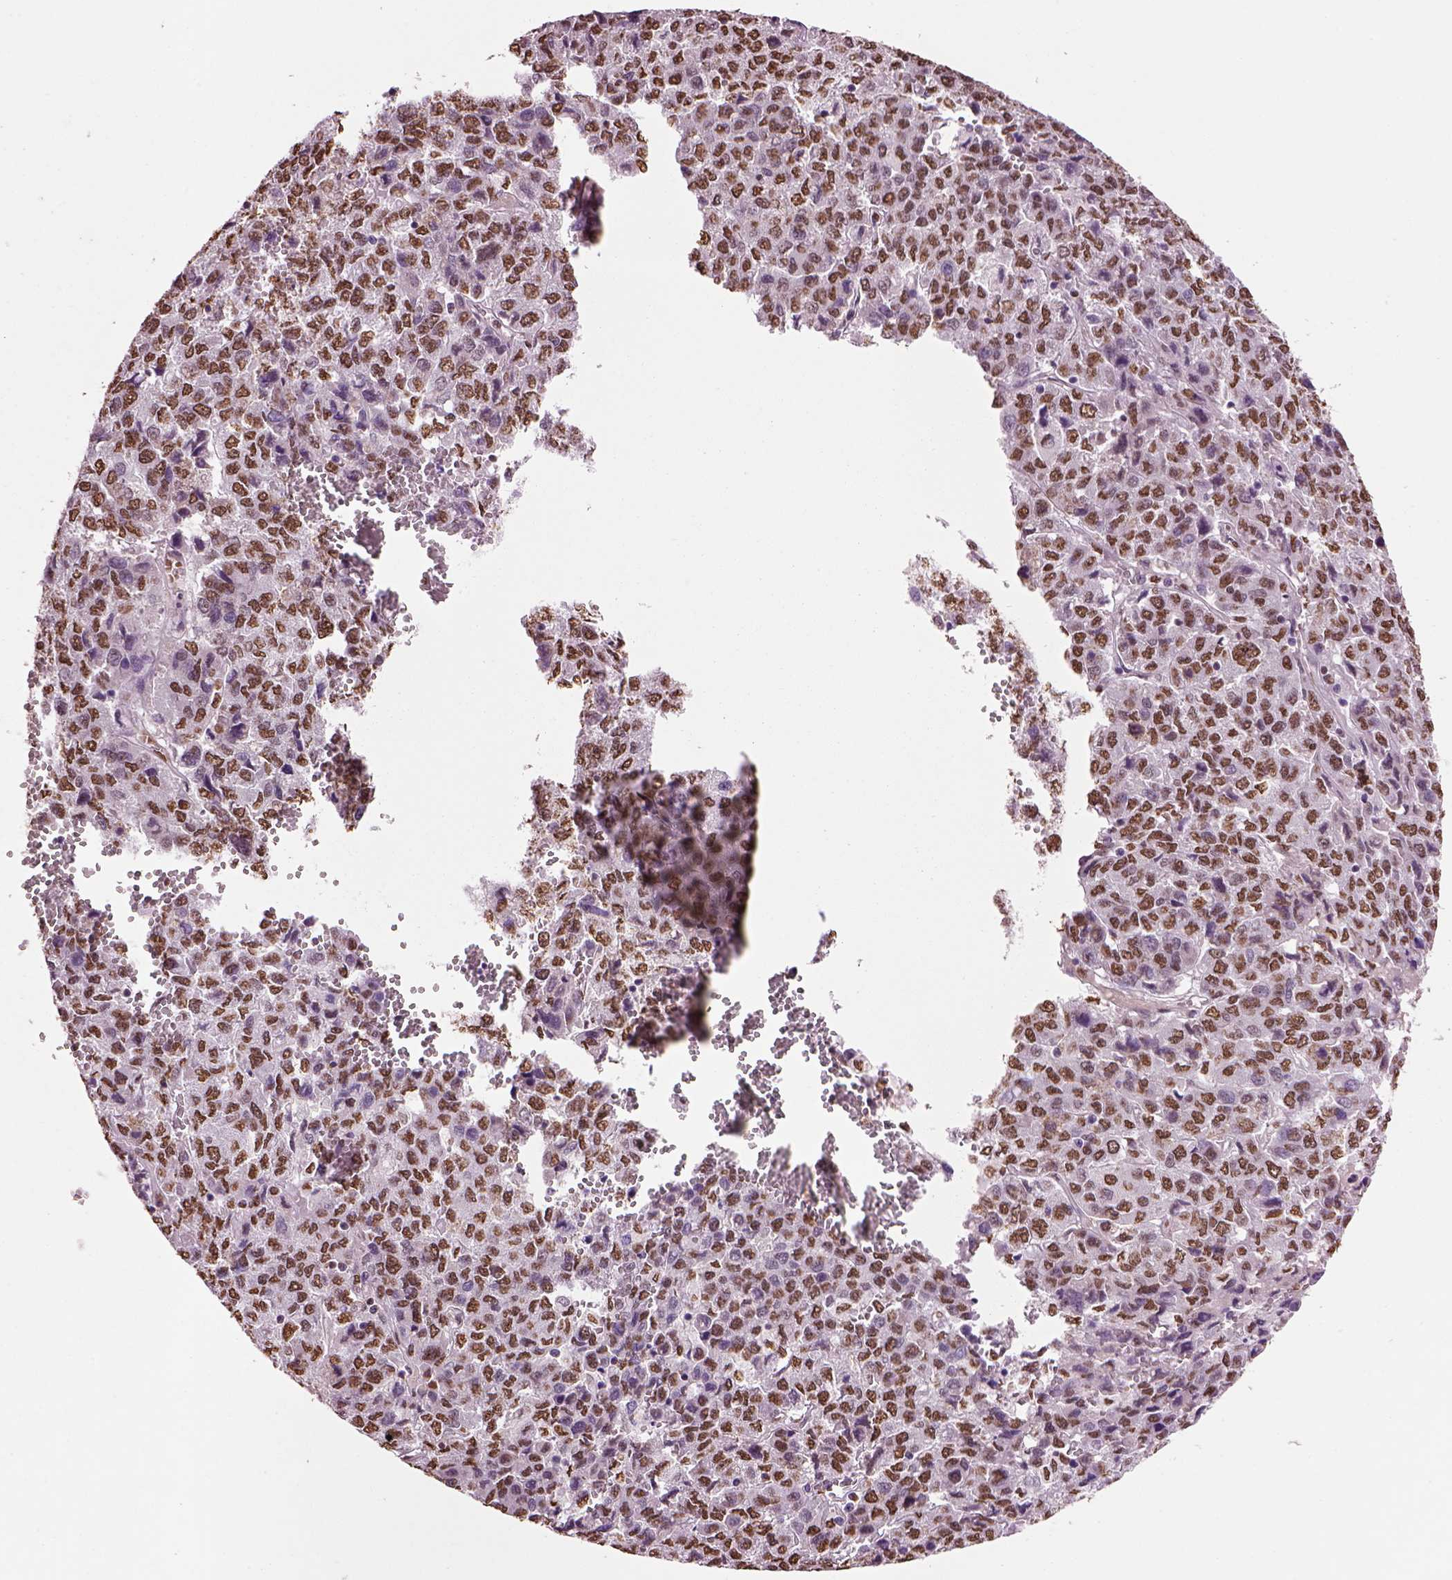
{"staining": {"intensity": "moderate", "quantity": ">75%", "location": "nuclear"}, "tissue": "liver cancer", "cell_type": "Tumor cells", "image_type": "cancer", "snomed": [{"axis": "morphology", "description": "Carcinoma, Hepatocellular, NOS"}, {"axis": "topography", "description": "Liver"}], "caption": "Liver hepatocellular carcinoma stained with a protein marker shows moderate staining in tumor cells.", "gene": "DDX3X", "patient": {"sex": "male", "age": 69}}